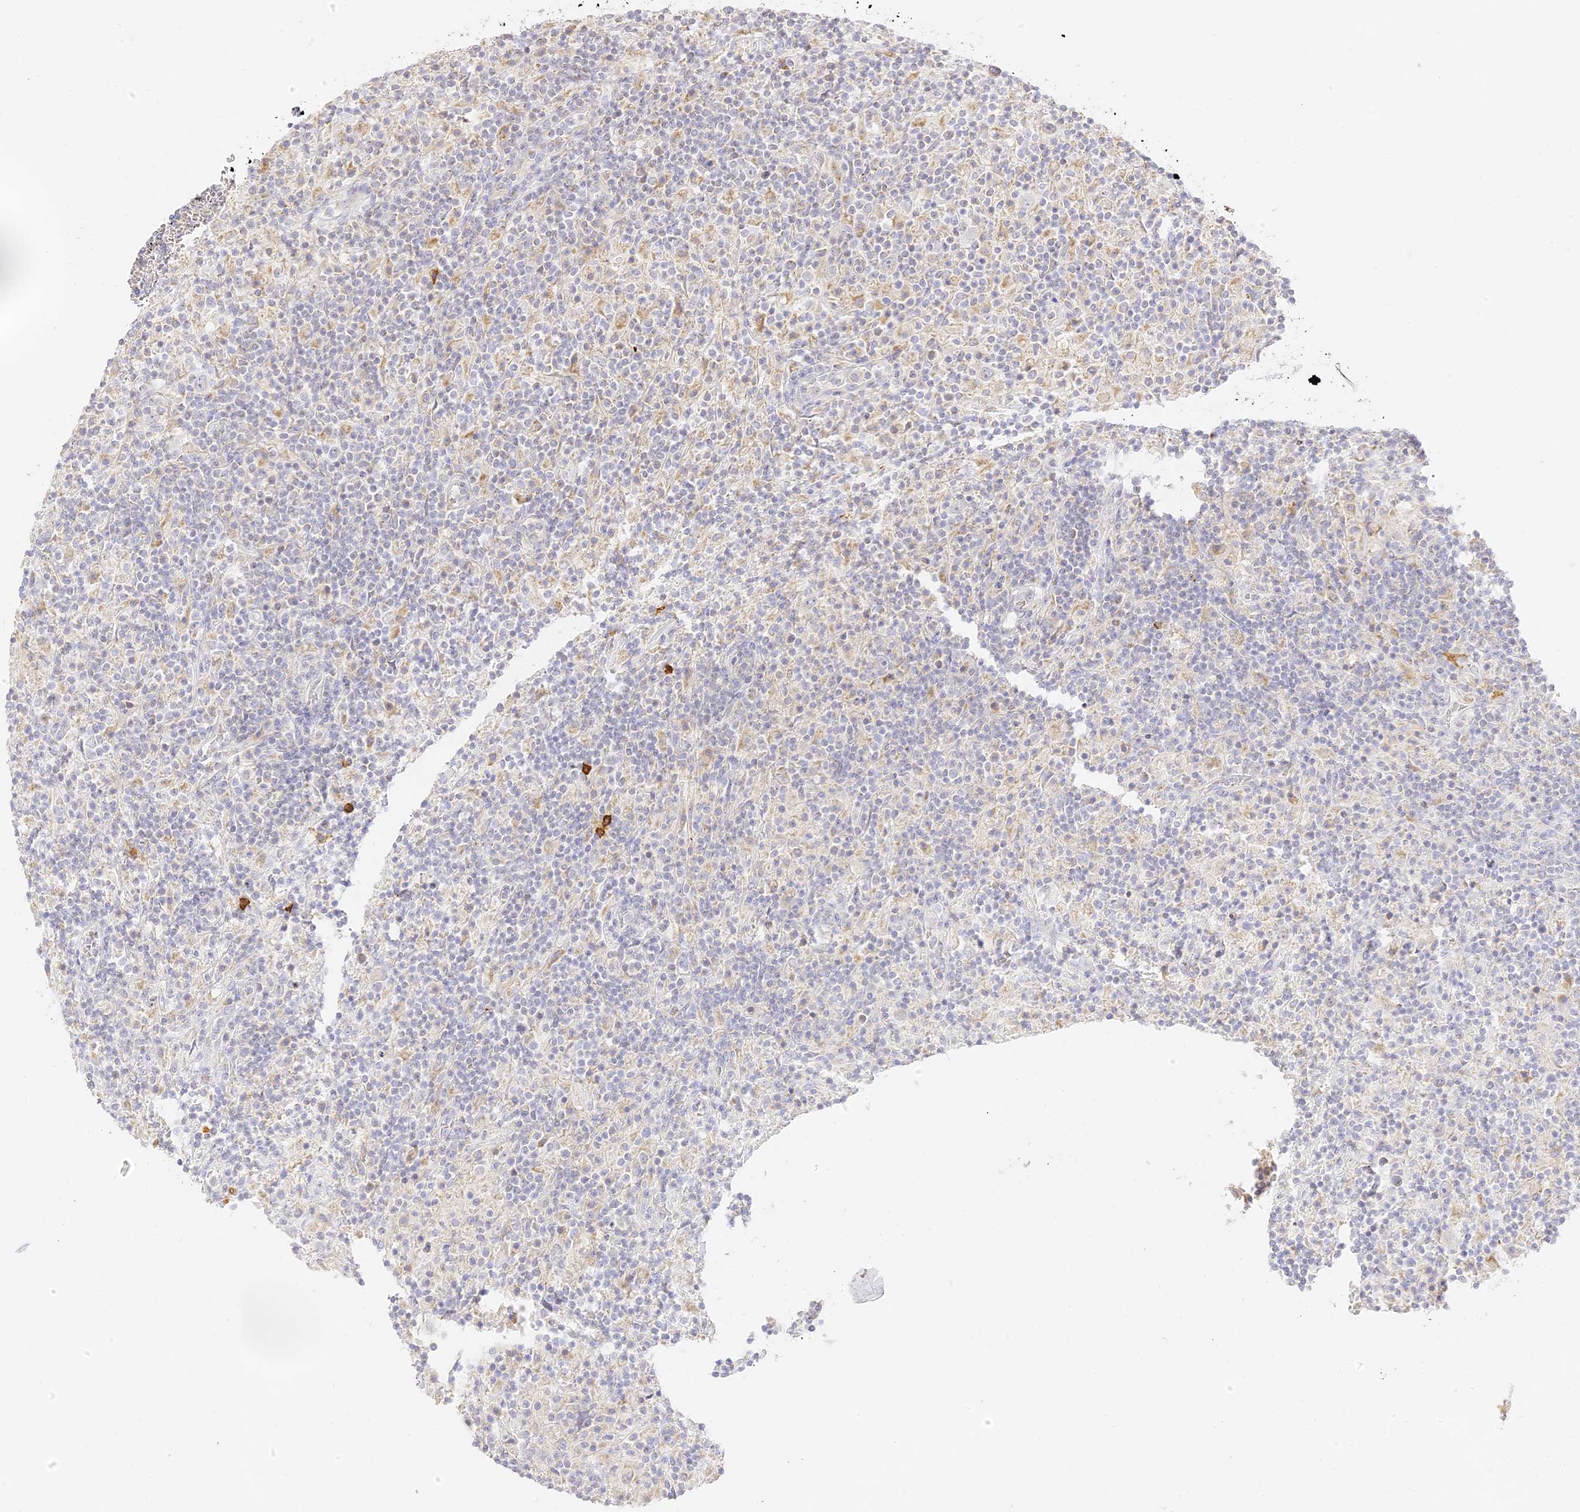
{"staining": {"intensity": "negative", "quantity": "none", "location": "none"}, "tissue": "lymphoma", "cell_type": "Tumor cells", "image_type": "cancer", "snomed": [{"axis": "morphology", "description": "Hodgkin's disease, NOS"}, {"axis": "topography", "description": "Lymph node"}], "caption": "This is a photomicrograph of immunohistochemistry (IHC) staining of lymphoma, which shows no staining in tumor cells. Brightfield microscopy of IHC stained with DAB (3,3'-diaminobenzidine) (brown) and hematoxylin (blue), captured at high magnification.", "gene": "LRRC15", "patient": {"sex": "male", "age": 70}}